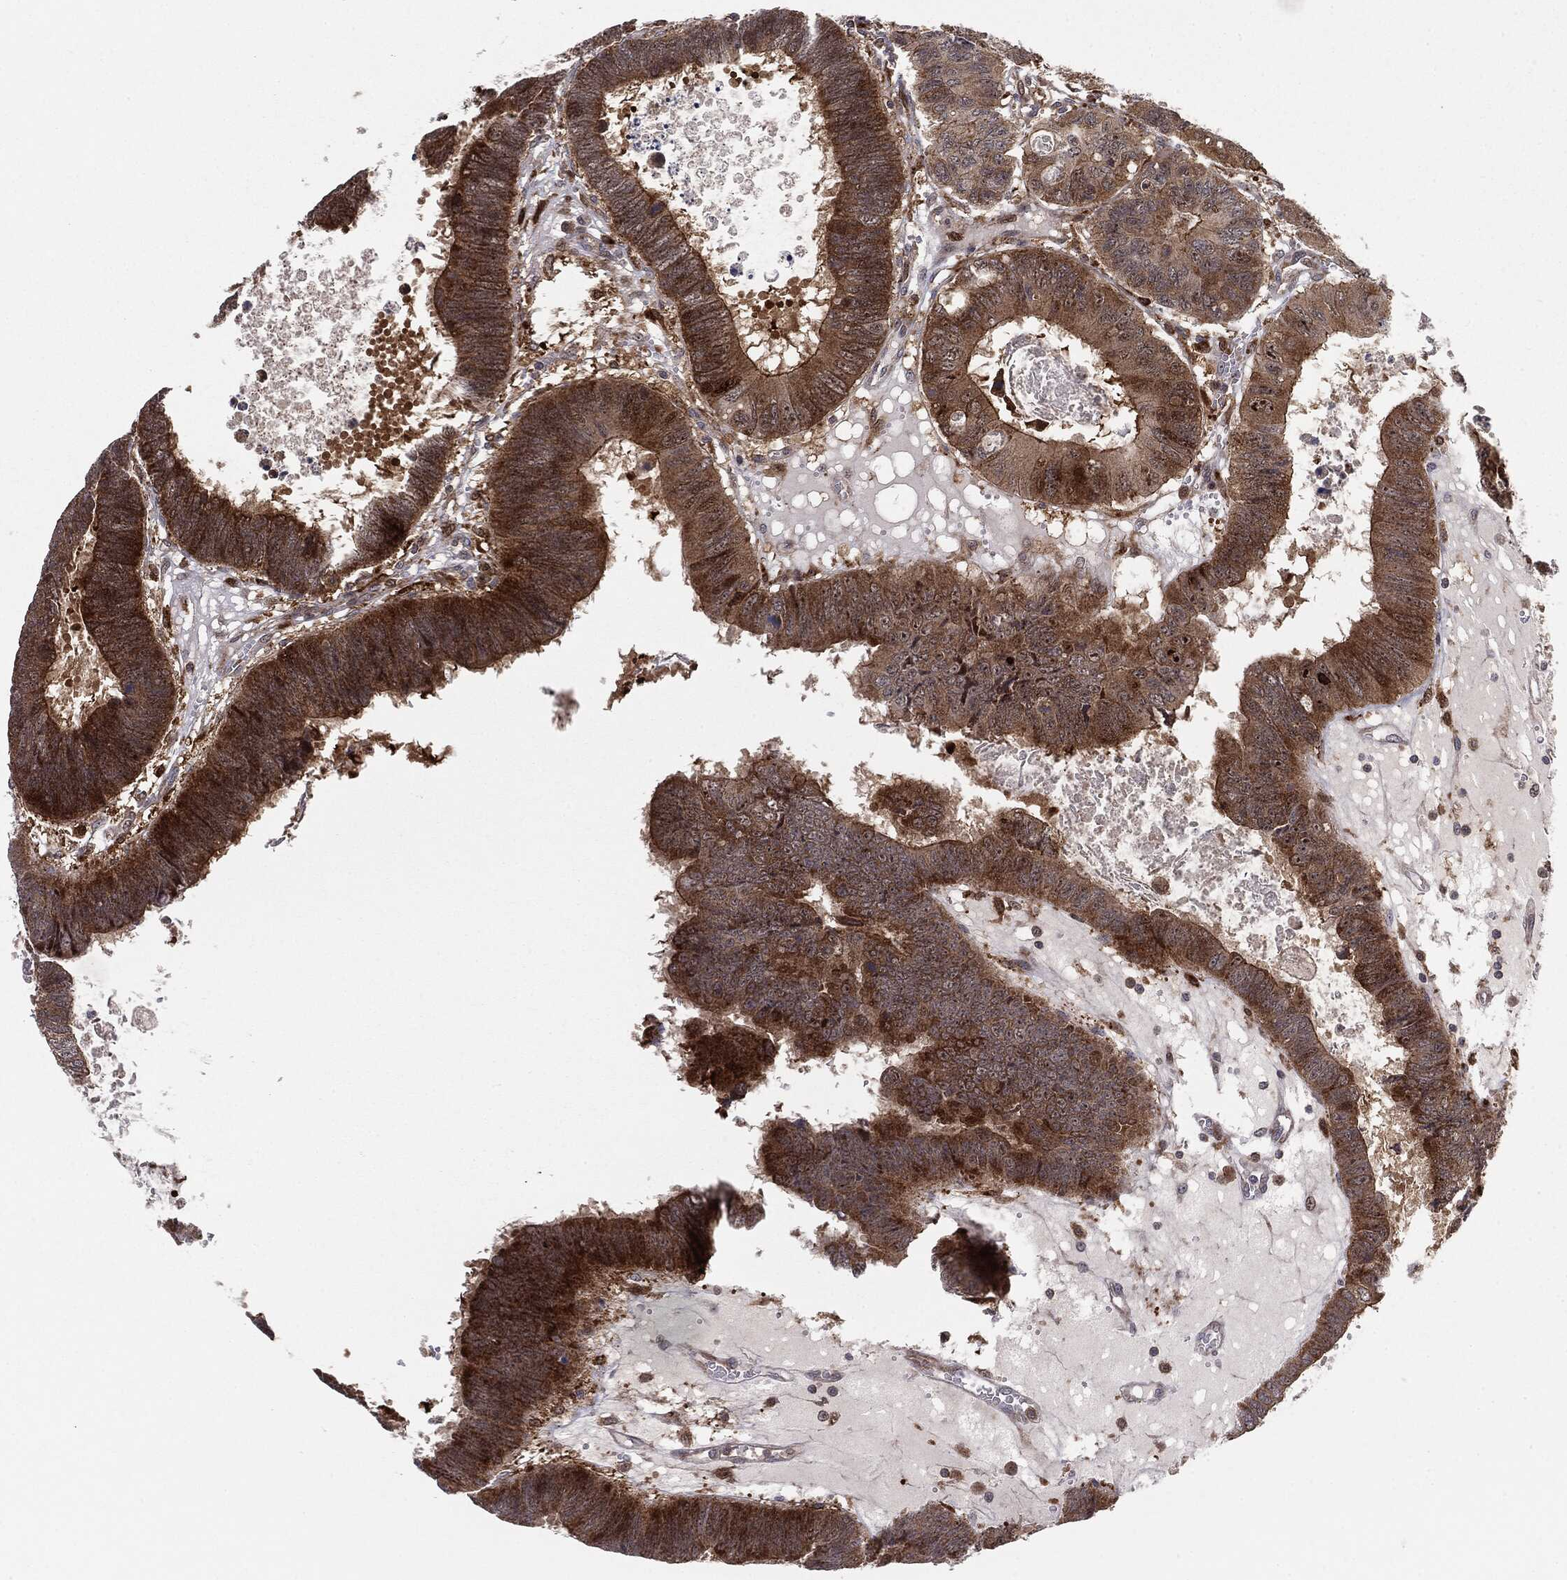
{"staining": {"intensity": "moderate", "quantity": ">75%", "location": "cytoplasmic/membranous"}, "tissue": "colorectal cancer", "cell_type": "Tumor cells", "image_type": "cancer", "snomed": [{"axis": "morphology", "description": "Adenocarcinoma, NOS"}, {"axis": "topography", "description": "Colon"}], "caption": "Brown immunohistochemical staining in human colorectal cancer demonstrates moderate cytoplasmic/membranous positivity in about >75% of tumor cells.", "gene": "PTEN", "patient": {"sex": "male", "age": 62}}